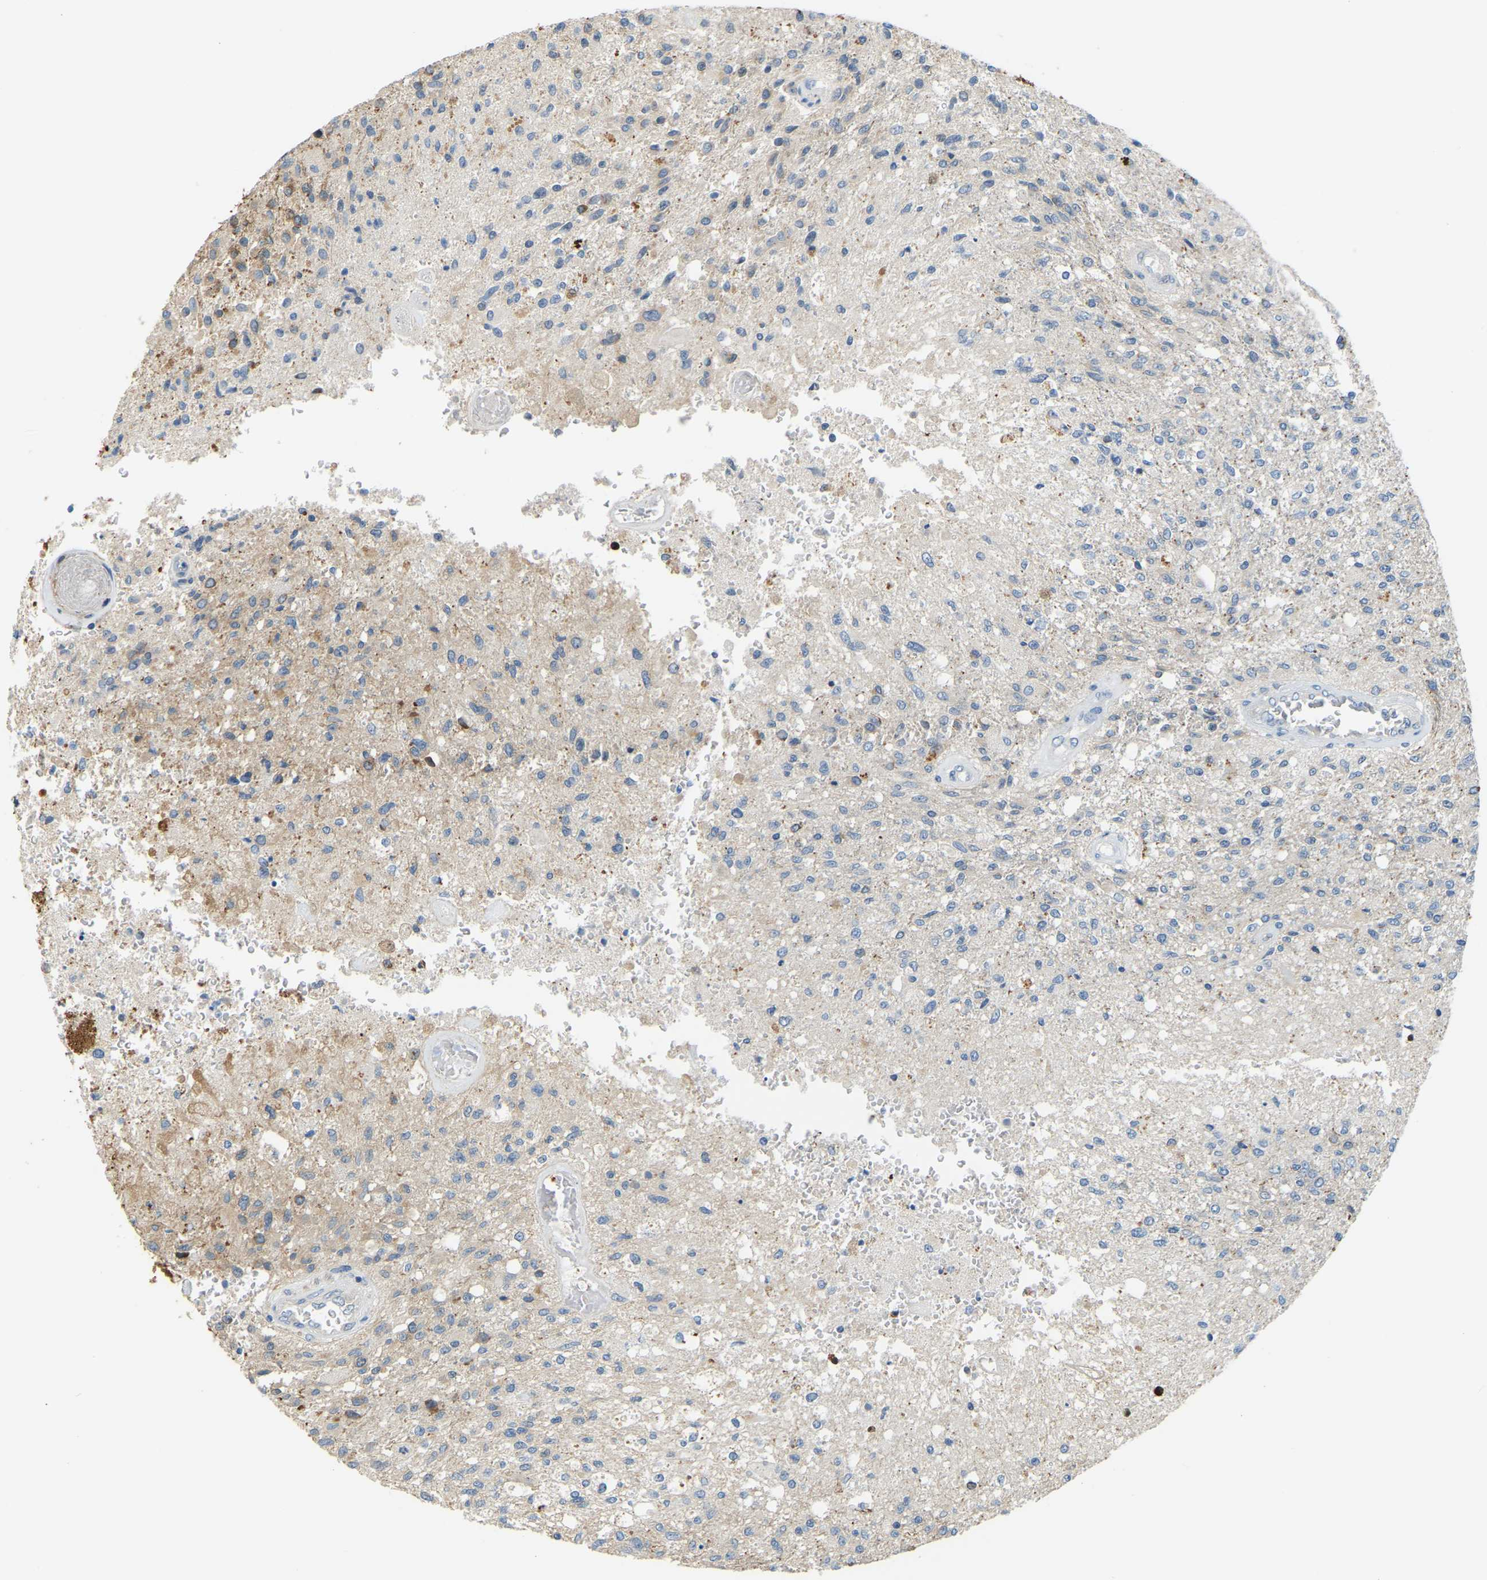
{"staining": {"intensity": "moderate", "quantity": "<25%", "location": "cytoplasmic/membranous"}, "tissue": "glioma", "cell_type": "Tumor cells", "image_type": "cancer", "snomed": [{"axis": "morphology", "description": "Normal tissue, NOS"}, {"axis": "morphology", "description": "Glioma, malignant, High grade"}, {"axis": "topography", "description": "Cerebral cortex"}], "caption": "Human glioma stained with a brown dye displays moderate cytoplasmic/membranous positive positivity in about <25% of tumor cells.", "gene": "NME8", "patient": {"sex": "male", "age": 77}}